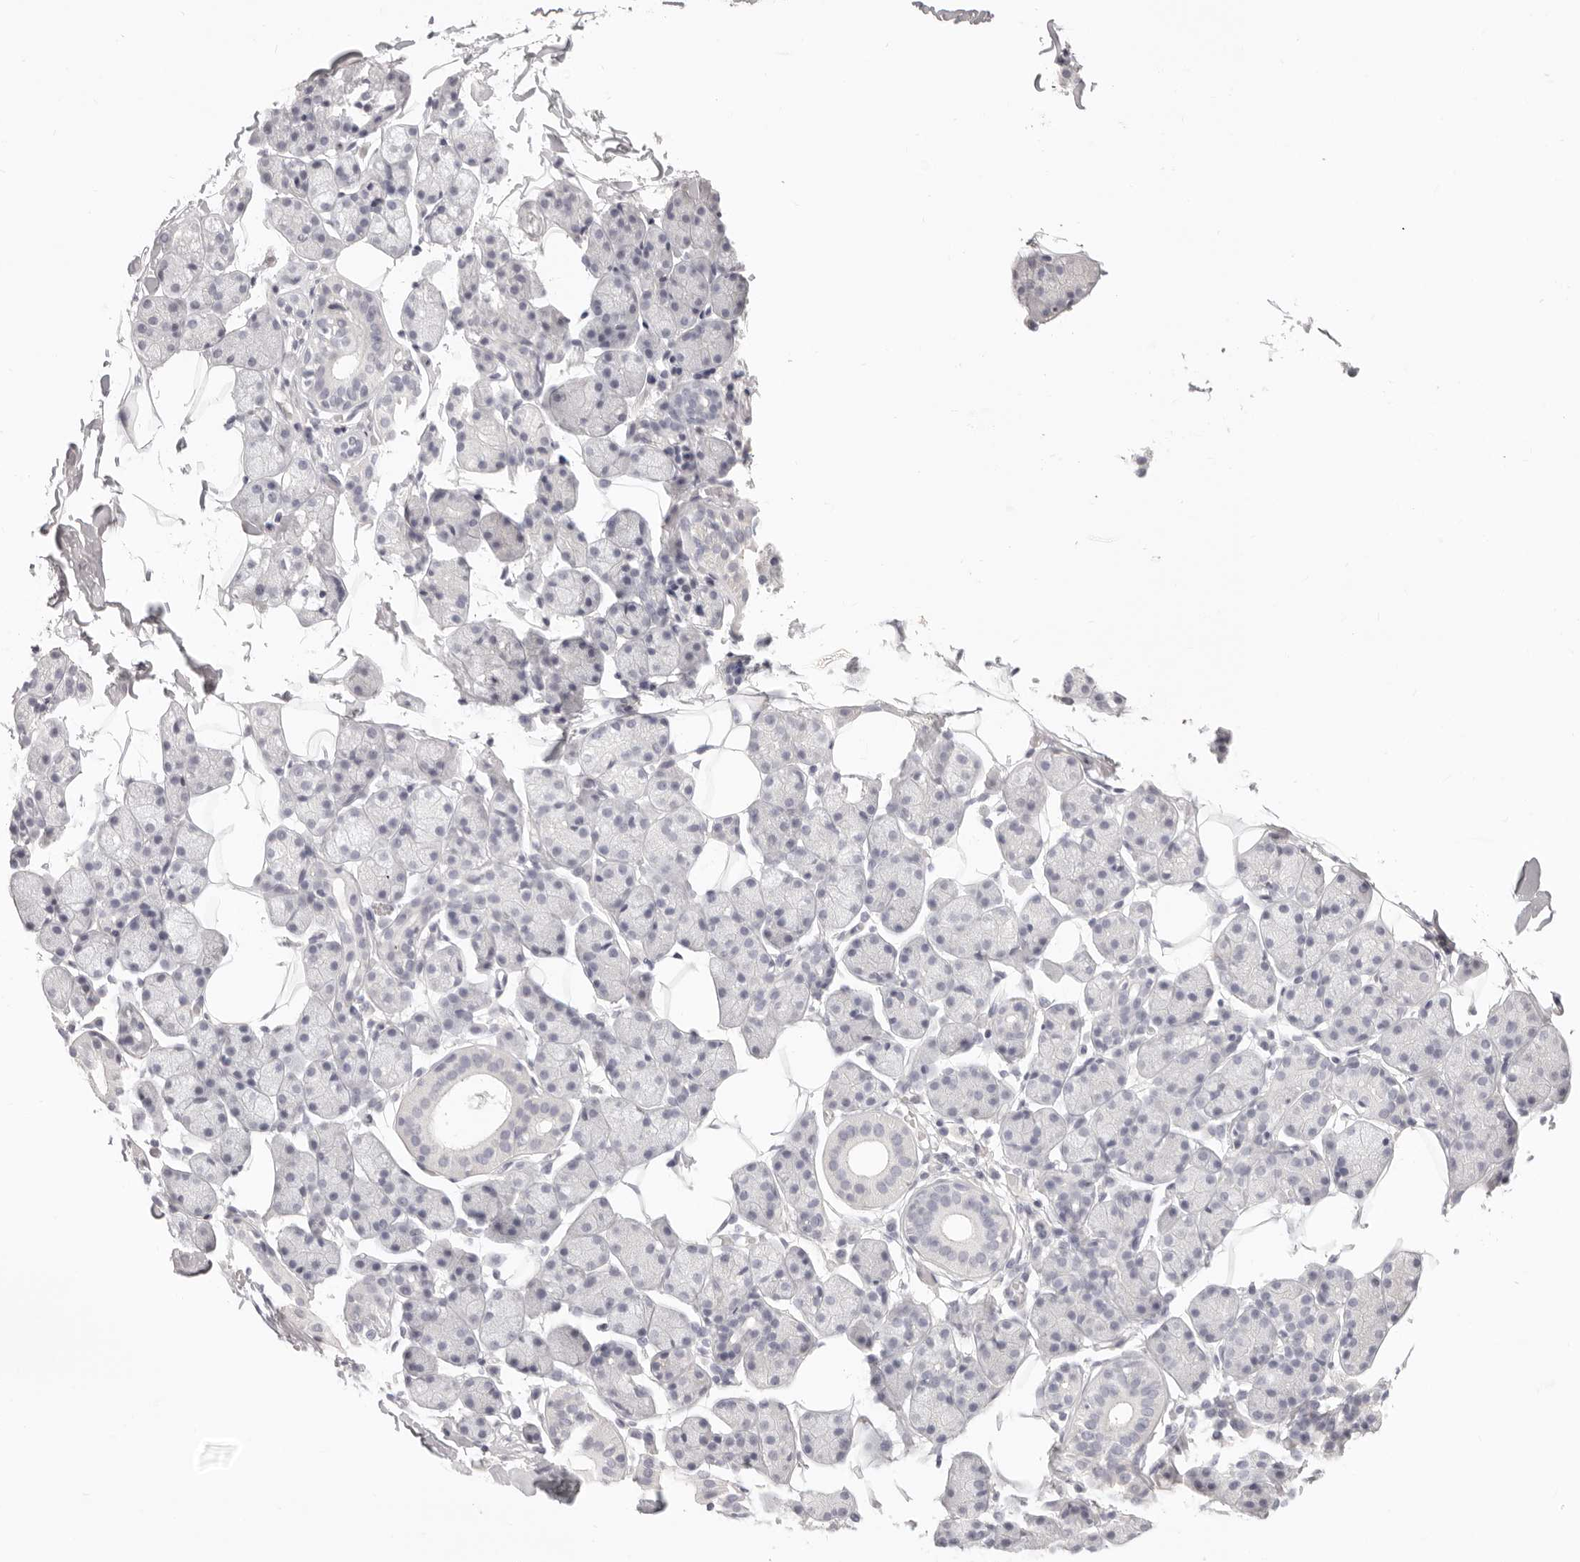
{"staining": {"intensity": "negative", "quantity": "none", "location": "none"}, "tissue": "salivary gland", "cell_type": "Glandular cells", "image_type": "normal", "snomed": [{"axis": "morphology", "description": "Normal tissue, NOS"}, {"axis": "topography", "description": "Salivary gland"}], "caption": "The immunohistochemistry micrograph has no significant staining in glandular cells of salivary gland. Brightfield microscopy of immunohistochemistry stained with DAB (brown) and hematoxylin (blue), captured at high magnification.", "gene": "FABP1", "patient": {"sex": "female", "age": 33}}